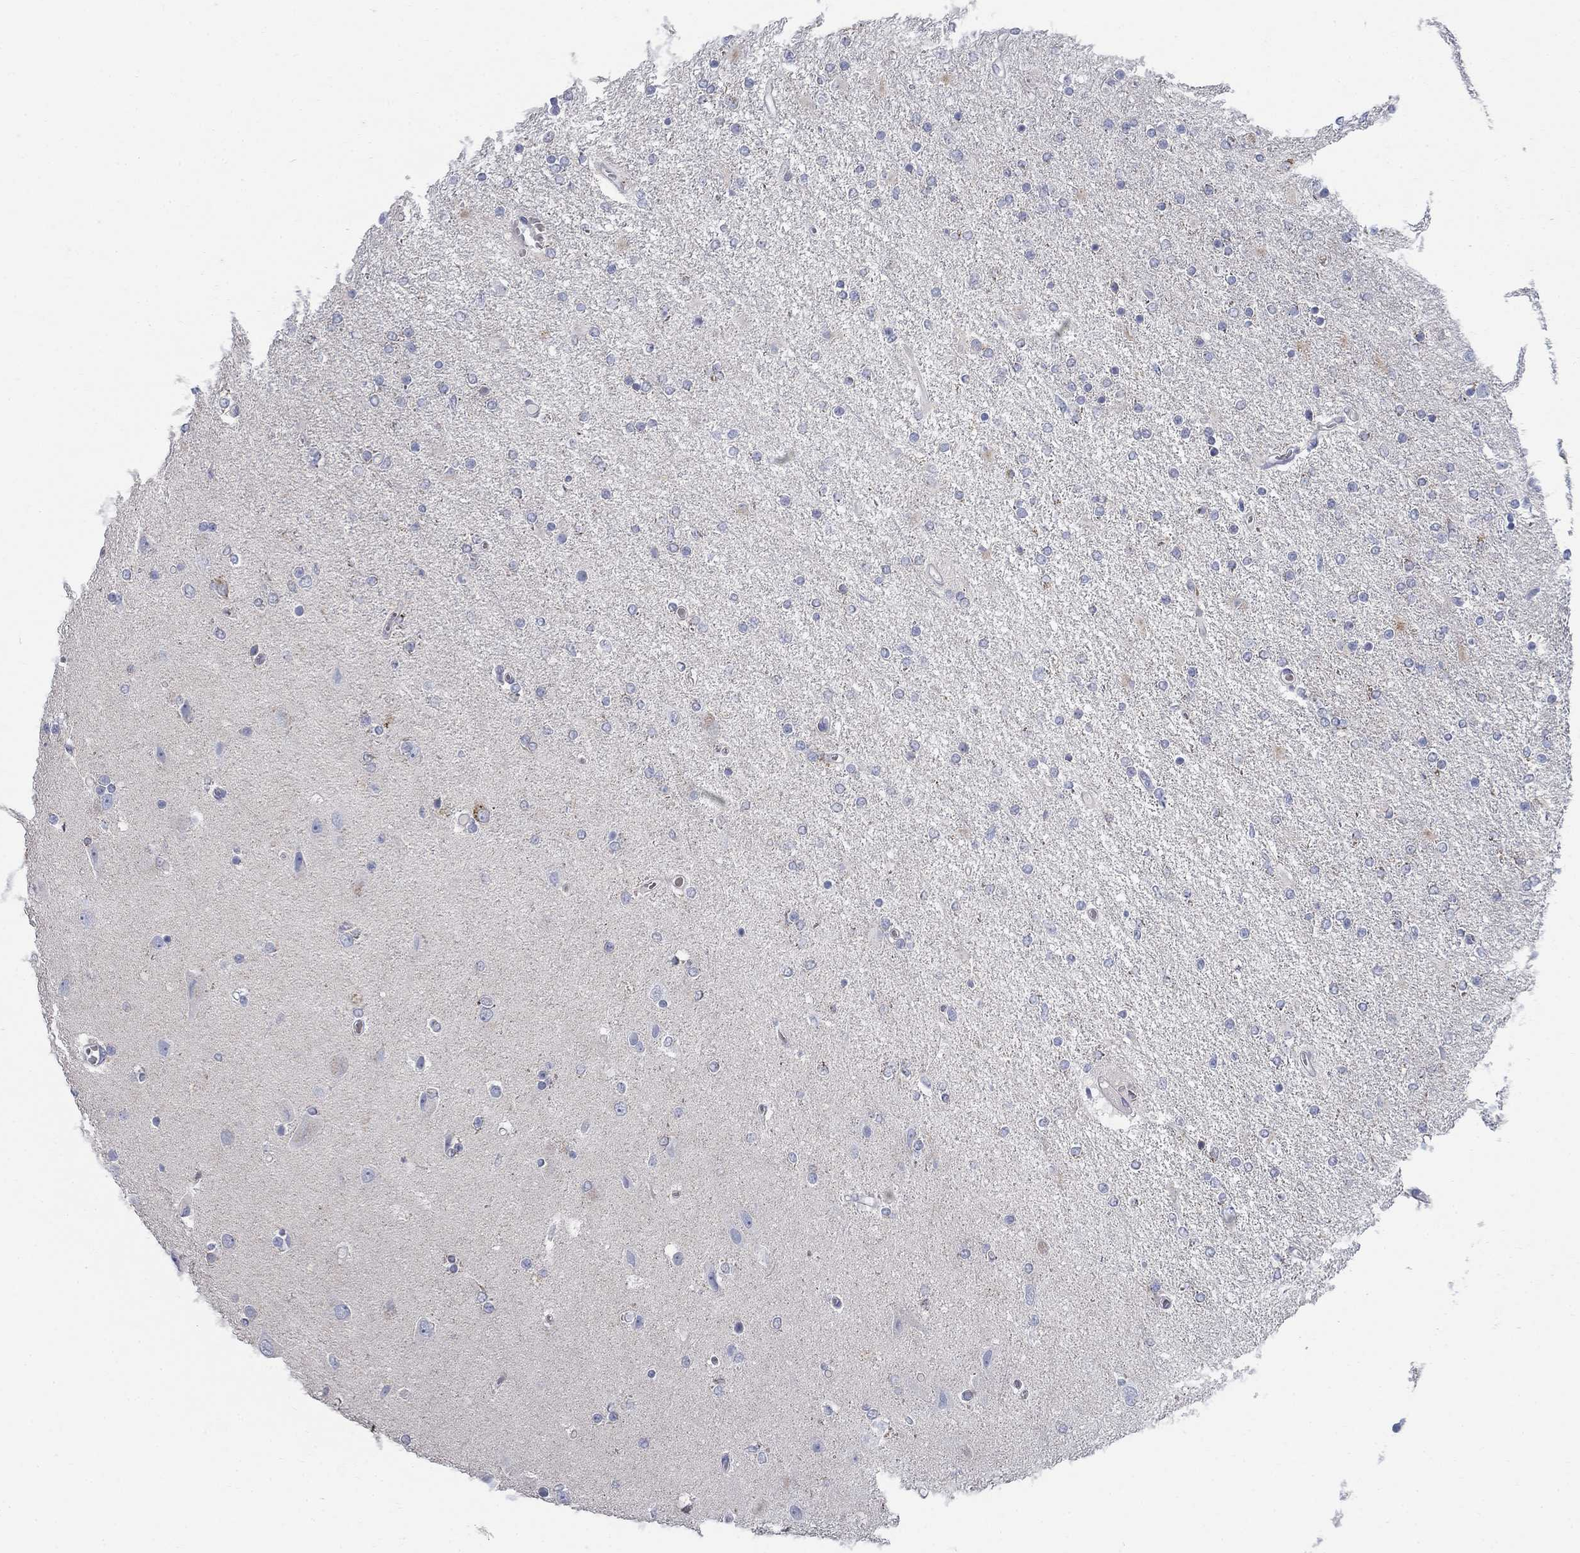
{"staining": {"intensity": "negative", "quantity": "none", "location": "none"}, "tissue": "glioma", "cell_type": "Tumor cells", "image_type": "cancer", "snomed": [{"axis": "morphology", "description": "Glioma, malignant, High grade"}, {"axis": "topography", "description": "Cerebral cortex"}], "caption": "This is an immunohistochemistry histopathology image of human malignant glioma (high-grade). There is no positivity in tumor cells.", "gene": "DNER", "patient": {"sex": "male", "age": 70}}